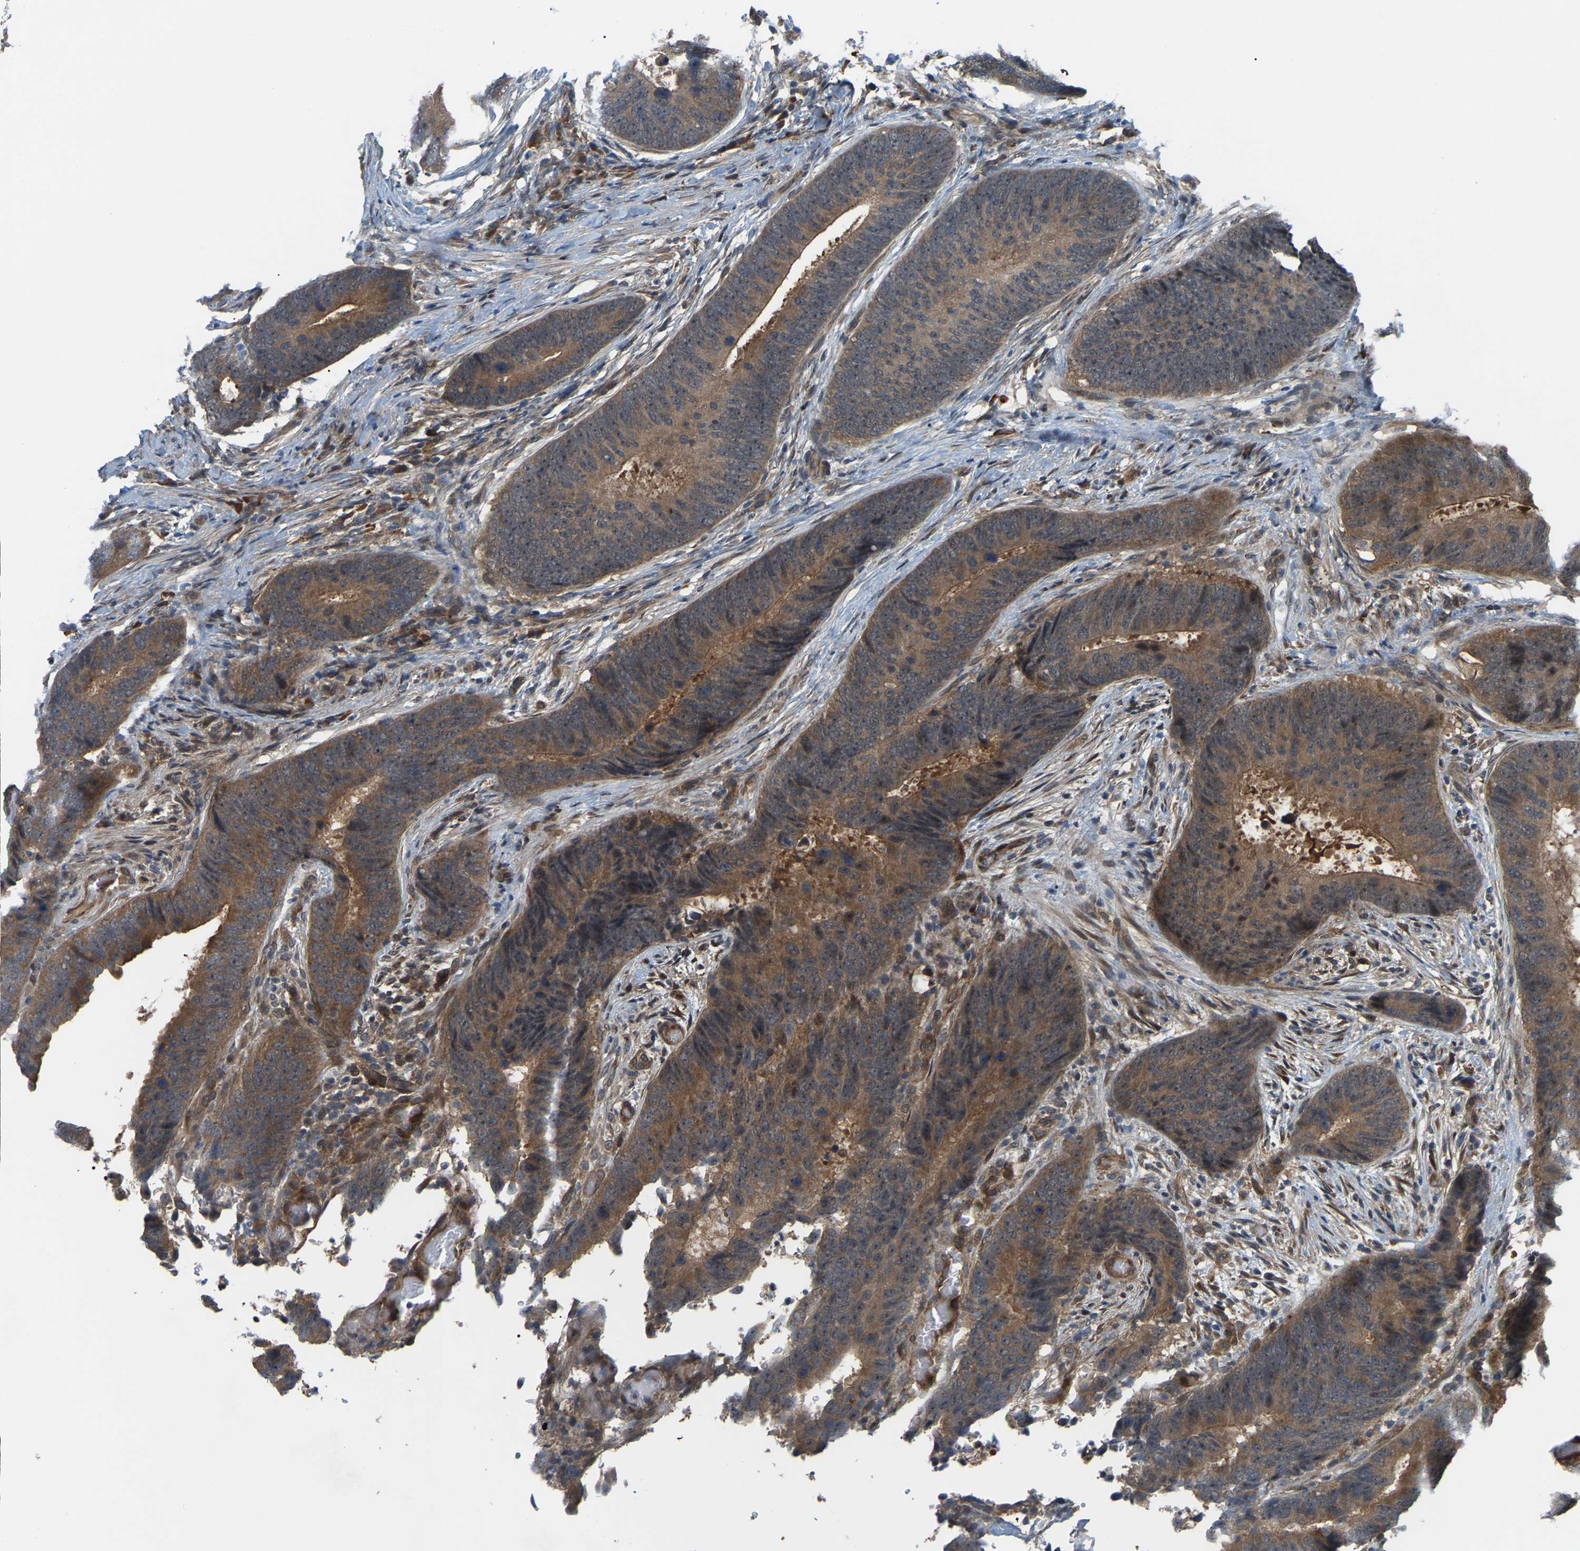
{"staining": {"intensity": "strong", "quantity": ">75%", "location": "cytoplasmic/membranous"}, "tissue": "colorectal cancer", "cell_type": "Tumor cells", "image_type": "cancer", "snomed": [{"axis": "morphology", "description": "Adenocarcinoma, NOS"}, {"axis": "topography", "description": "Colon"}], "caption": "Immunohistochemical staining of adenocarcinoma (colorectal) displays high levels of strong cytoplasmic/membranous protein positivity in about >75% of tumor cells.", "gene": "CROT", "patient": {"sex": "male", "age": 56}}